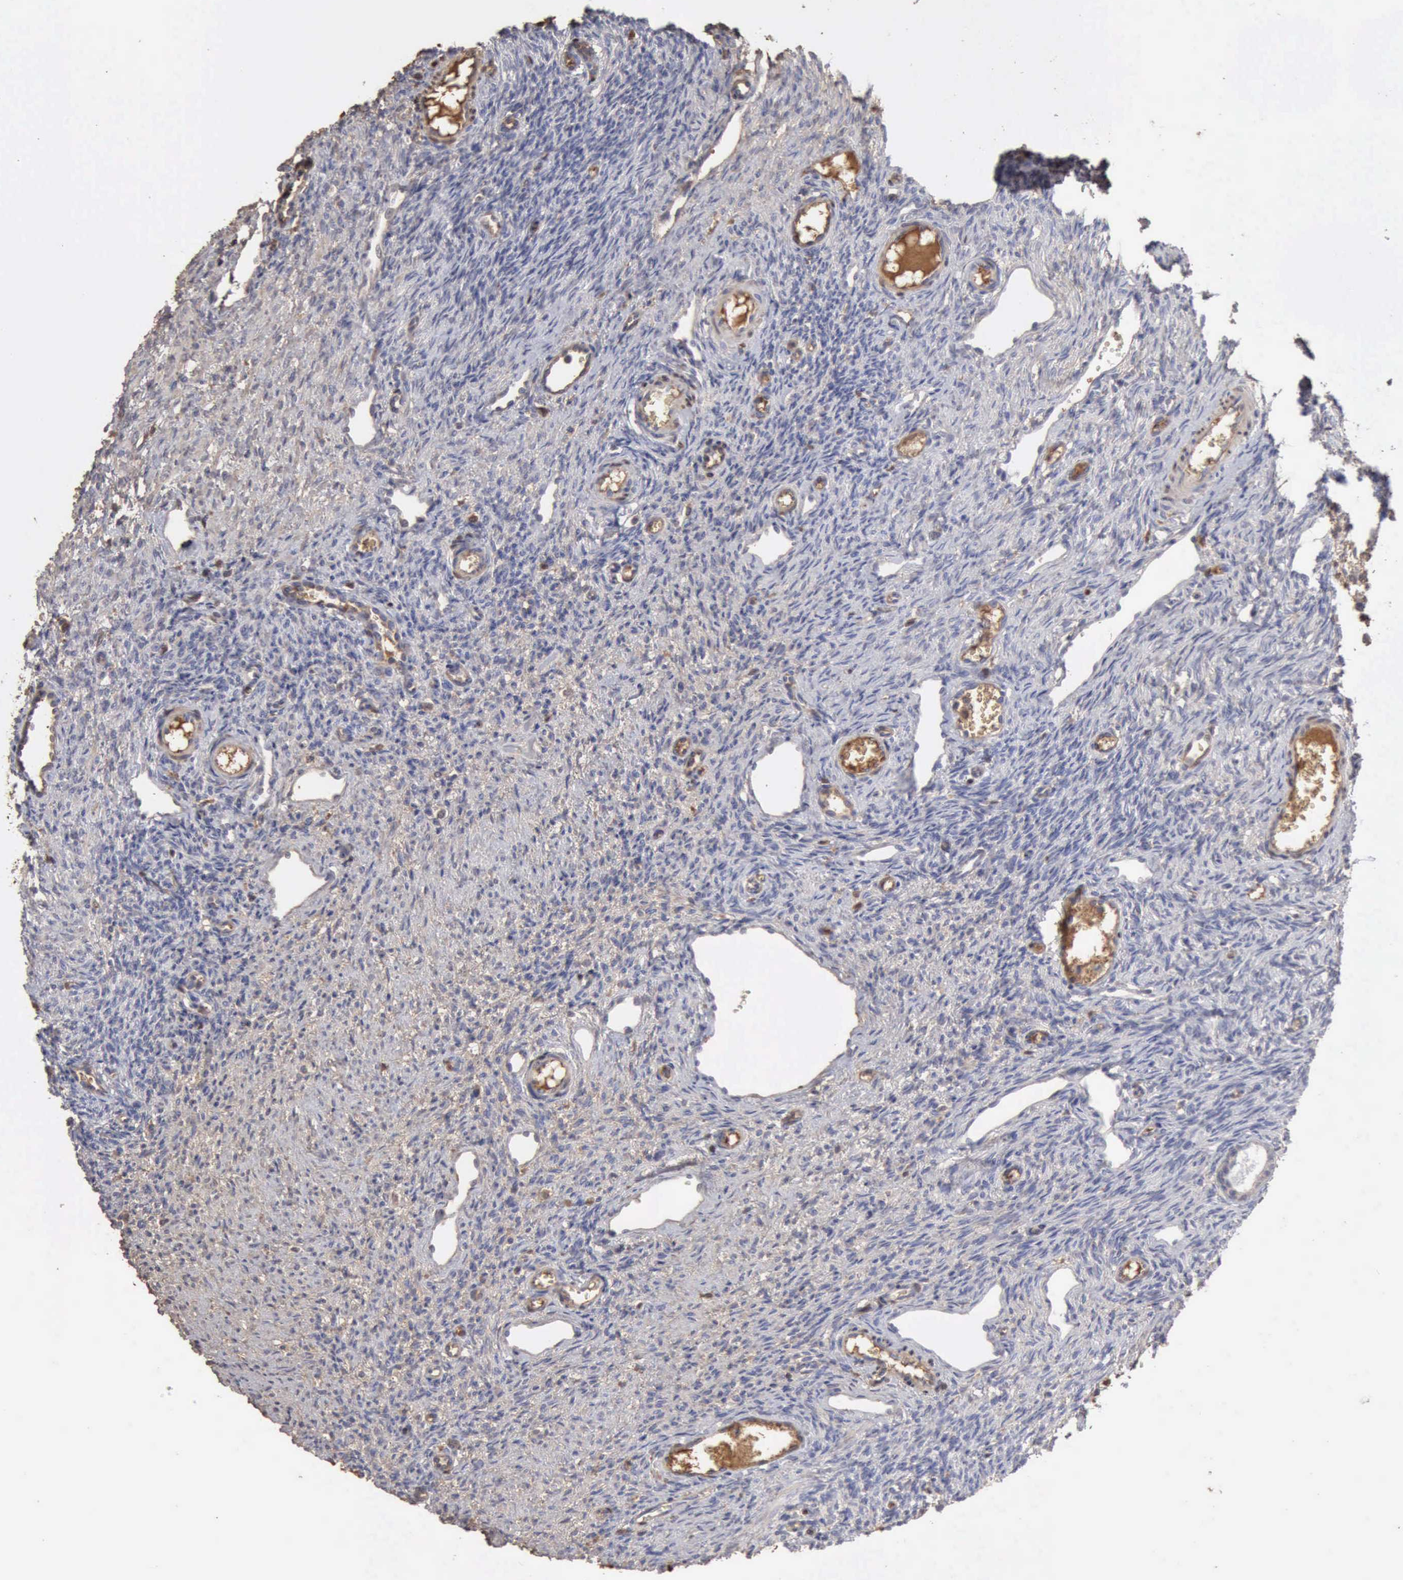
{"staining": {"intensity": "moderate", "quantity": ">75%", "location": "cytoplasmic/membranous"}, "tissue": "ovary", "cell_type": "Follicle cells", "image_type": "normal", "snomed": [{"axis": "morphology", "description": "Normal tissue, NOS"}, {"axis": "topography", "description": "Ovary"}], "caption": "Protein staining displays moderate cytoplasmic/membranous expression in approximately >75% of follicle cells in normal ovary. The staining is performed using DAB (3,3'-diaminobenzidine) brown chromogen to label protein expression. The nuclei are counter-stained blue using hematoxylin.", "gene": "SERPINA1", "patient": {"sex": "female", "age": 33}}